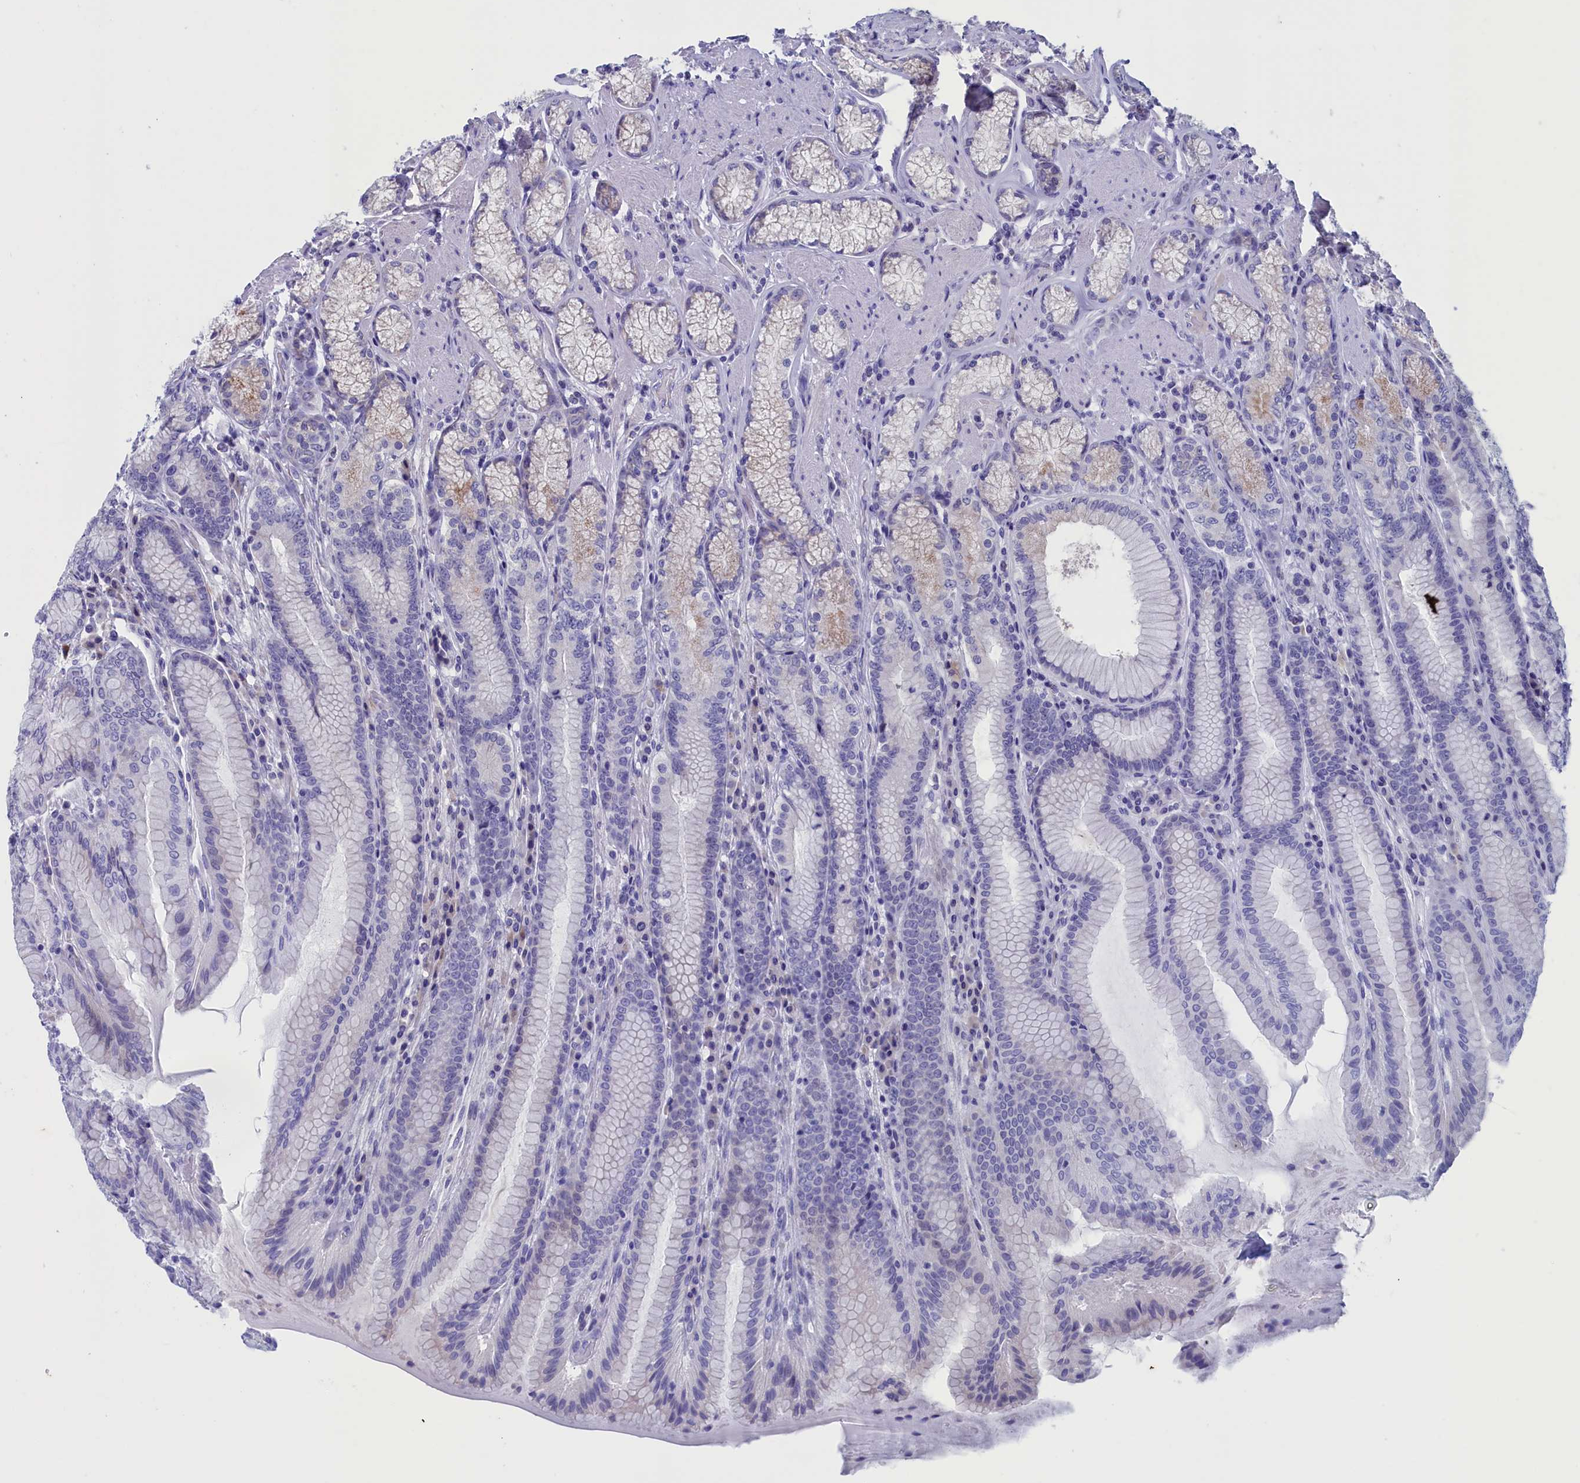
{"staining": {"intensity": "weak", "quantity": "<25%", "location": "cytoplasmic/membranous"}, "tissue": "stomach", "cell_type": "Glandular cells", "image_type": "normal", "snomed": [{"axis": "morphology", "description": "Normal tissue, NOS"}, {"axis": "topography", "description": "Stomach, upper"}, {"axis": "topography", "description": "Stomach, lower"}], "caption": "The immunohistochemistry (IHC) photomicrograph has no significant staining in glandular cells of stomach.", "gene": "NIBAN3", "patient": {"sex": "female", "age": 76}}